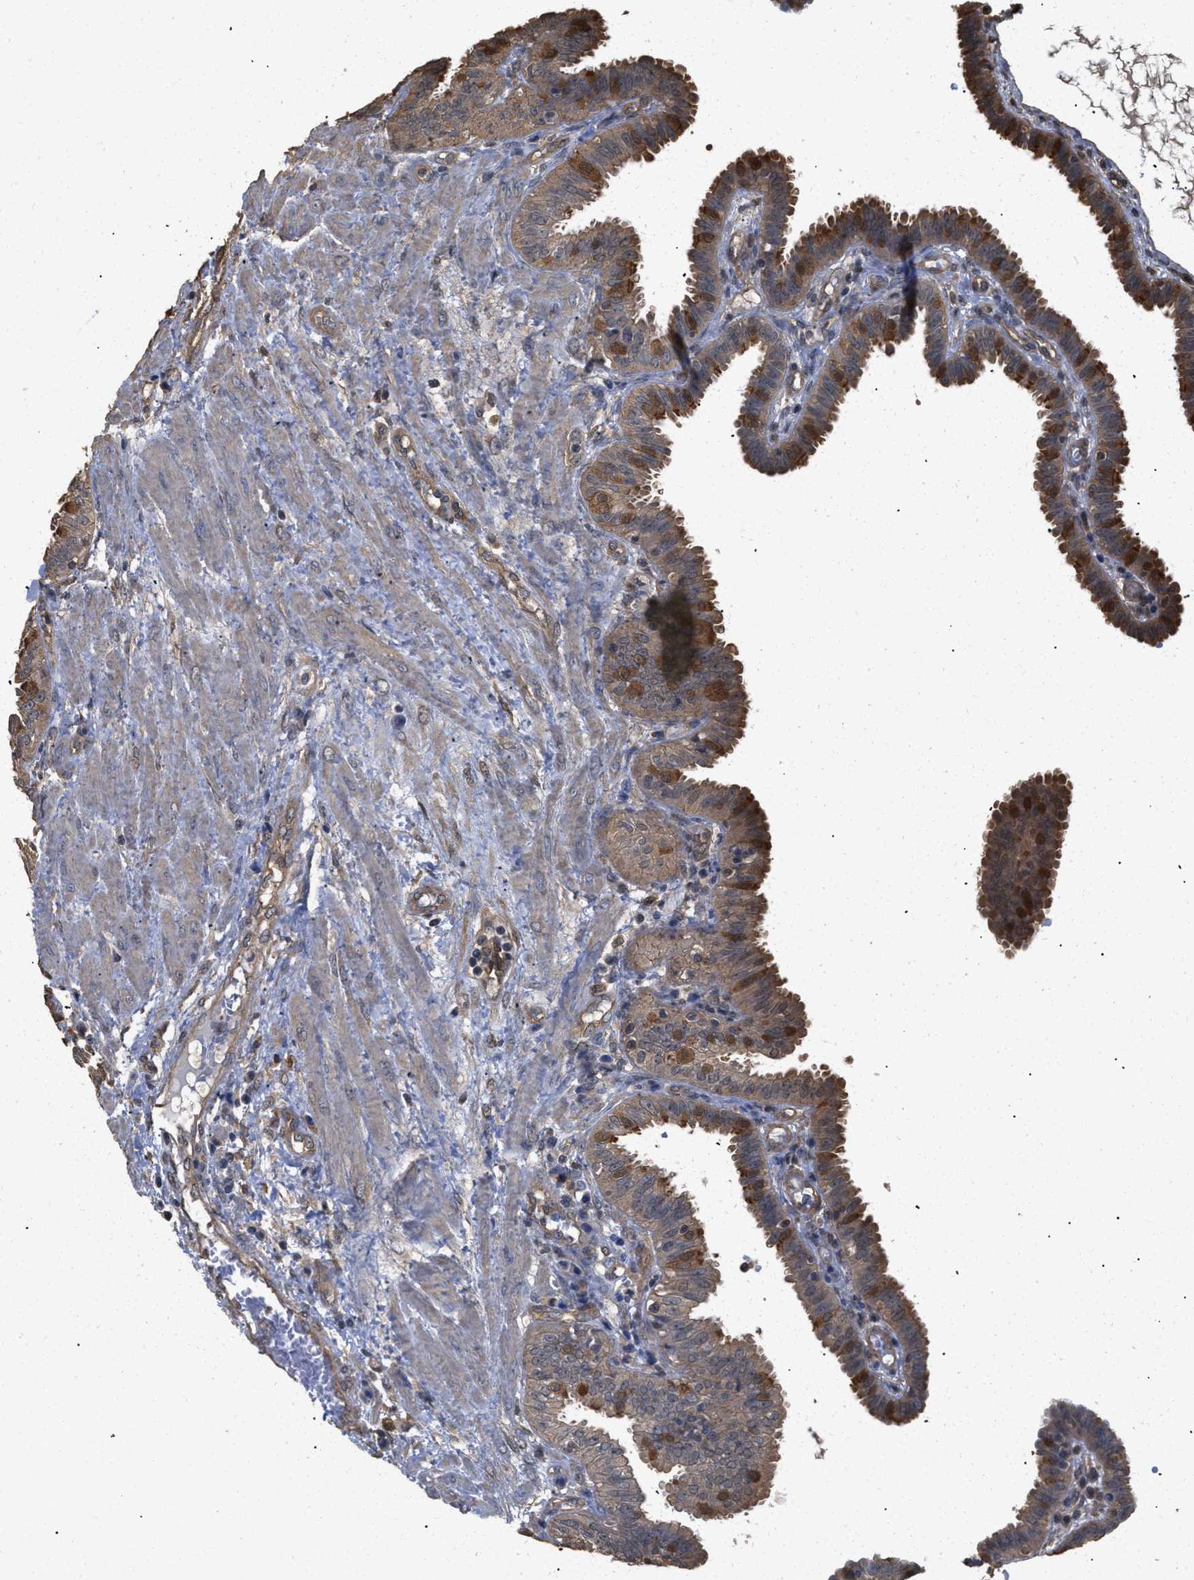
{"staining": {"intensity": "moderate", "quantity": ">75%", "location": "cytoplasmic/membranous"}, "tissue": "fallopian tube", "cell_type": "Glandular cells", "image_type": "normal", "snomed": [{"axis": "morphology", "description": "Normal tissue, NOS"}, {"axis": "topography", "description": "Fallopian tube"}], "caption": "Immunohistochemistry (DAB (3,3'-diaminobenzidine)) staining of benign fallopian tube exhibits moderate cytoplasmic/membranous protein expression in approximately >75% of glandular cells.", "gene": "CALM1", "patient": {"sex": "female", "age": 32}}